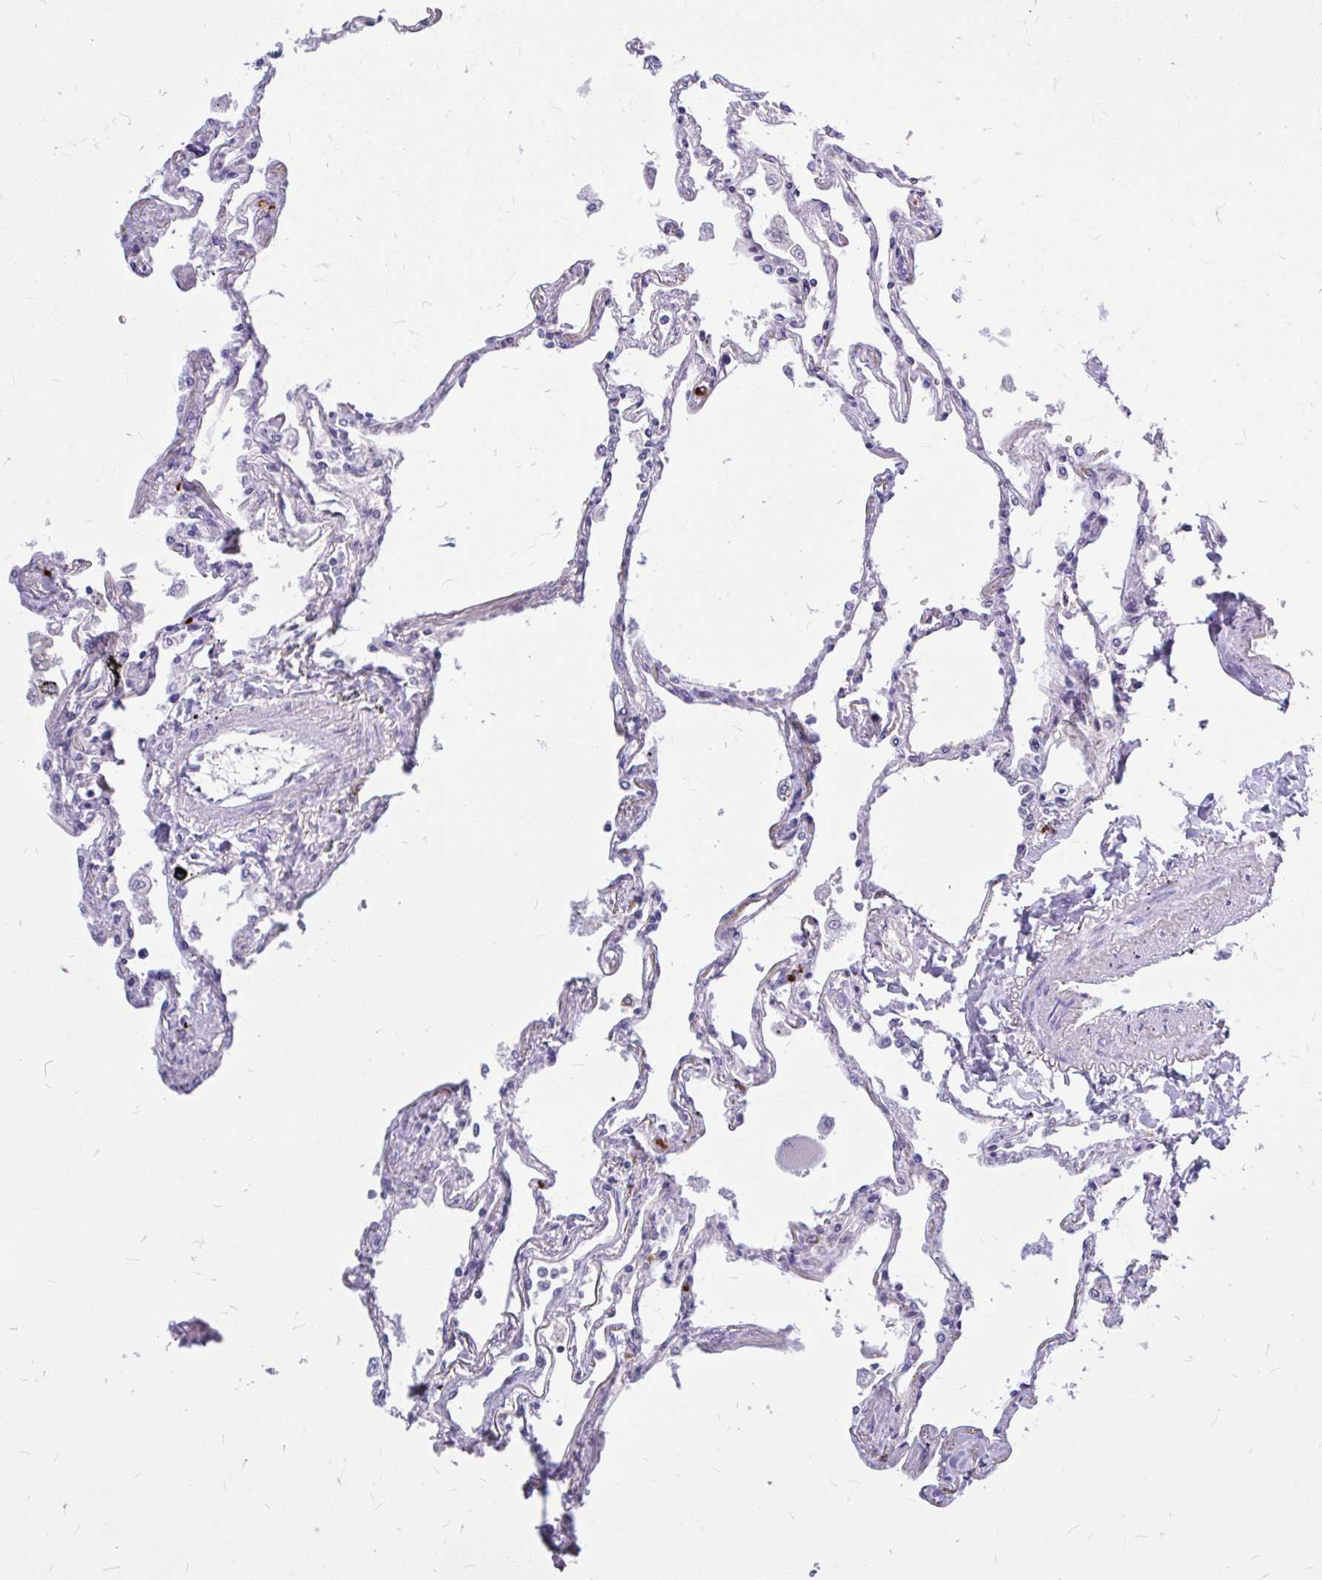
{"staining": {"intensity": "negative", "quantity": "none", "location": "none"}, "tissue": "lung", "cell_type": "Alveolar cells", "image_type": "normal", "snomed": [{"axis": "morphology", "description": "Normal tissue, NOS"}, {"axis": "topography", "description": "Lung"}], "caption": "Human lung stained for a protein using IHC shows no expression in alveolar cells.", "gene": "MAP1LC3A", "patient": {"sex": "female", "age": 67}}